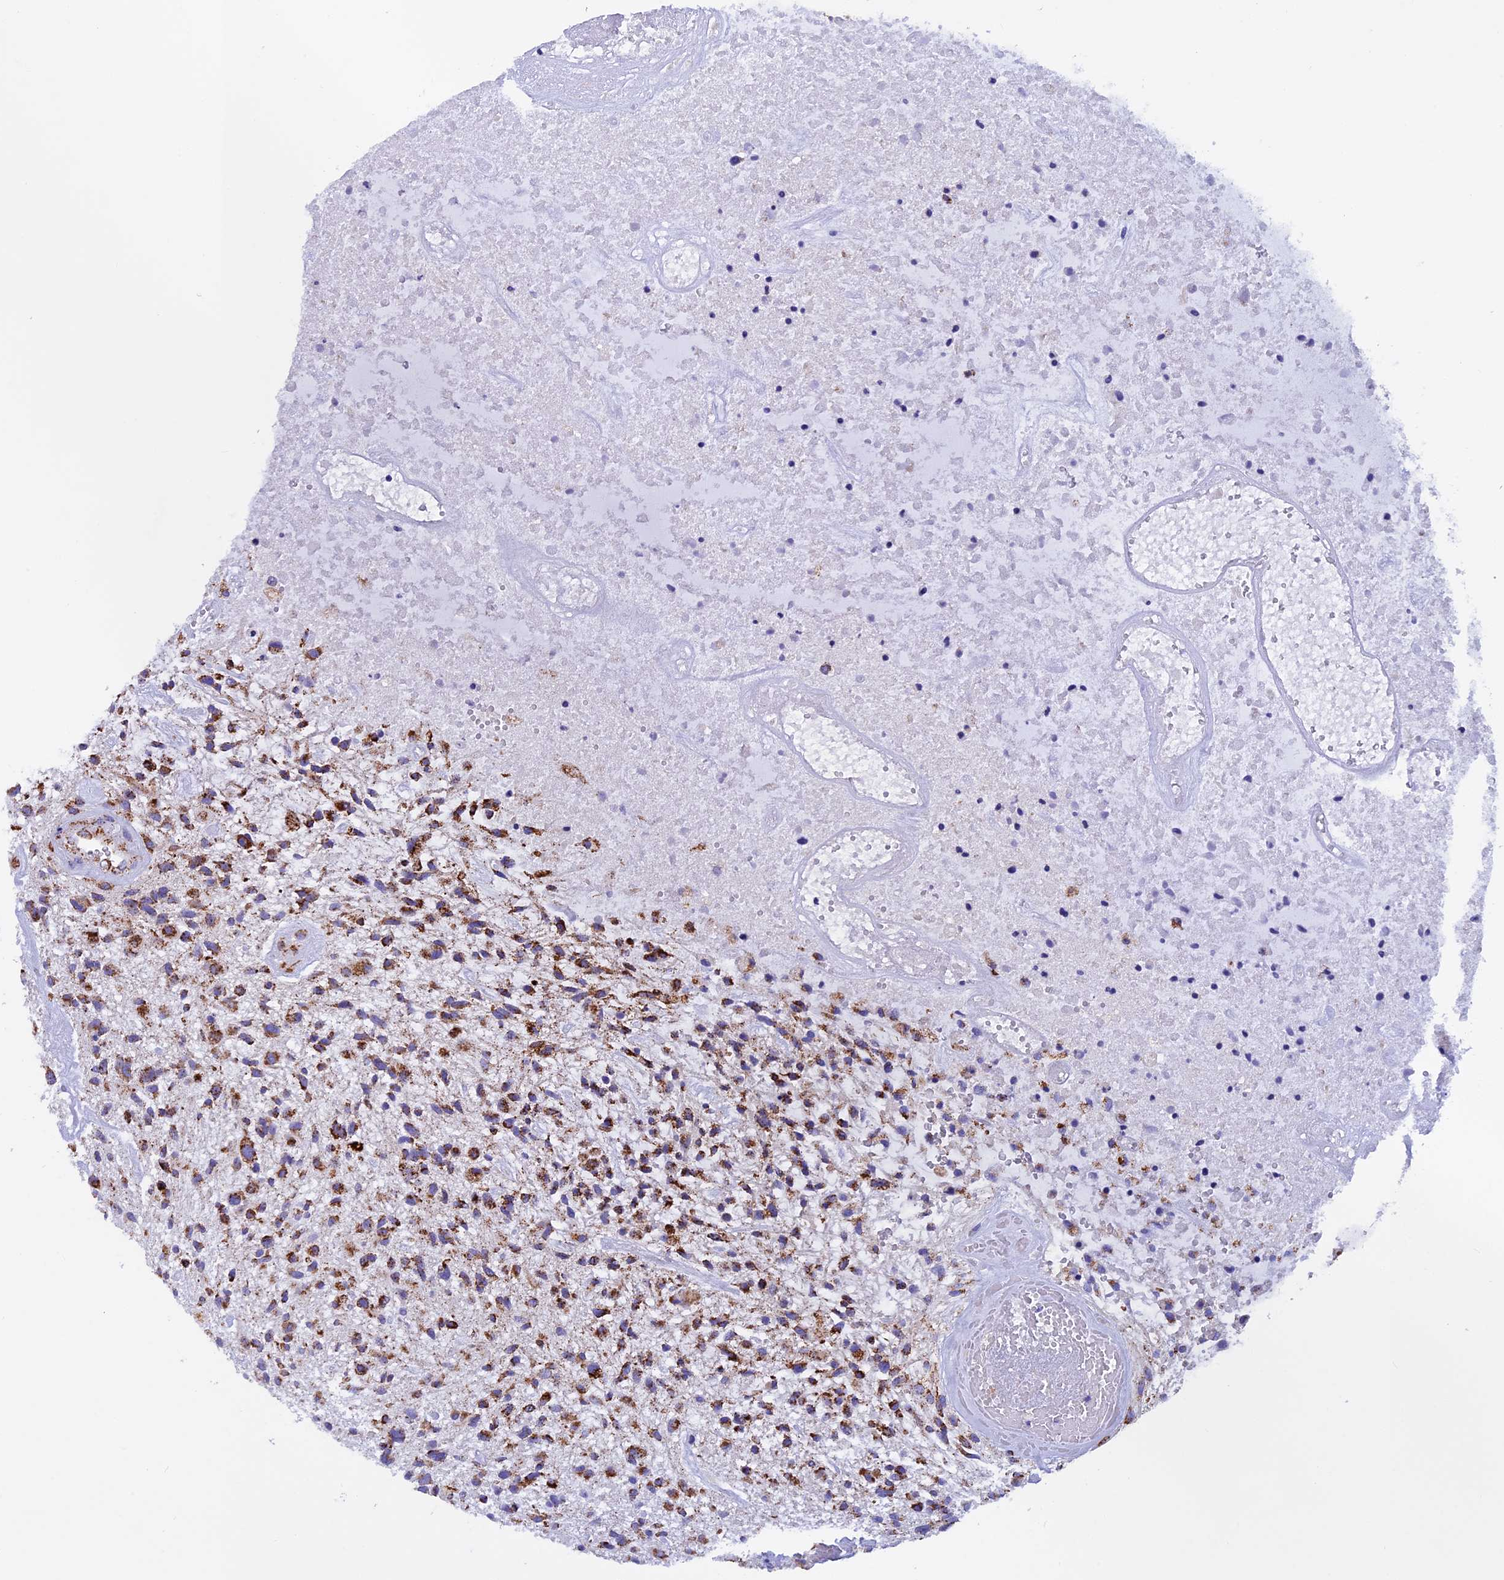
{"staining": {"intensity": "strong", "quantity": ">75%", "location": "cytoplasmic/membranous"}, "tissue": "glioma", "cell_type": "Tumor cells", "image_type": "cancer", "snomed": [{"axis": "morphology", "description": "Glioma, malignant, High grade"}, {"axis": "topography", "description": "Brain"}], "caption": "Immunohistochemical staining of human glioma exhibits strong cytoplasmic/membranous protein expression in approximately >75% of tumor cells.", "gene": "SLC8B1", "patient": {"sex": "male", "age": 47}}